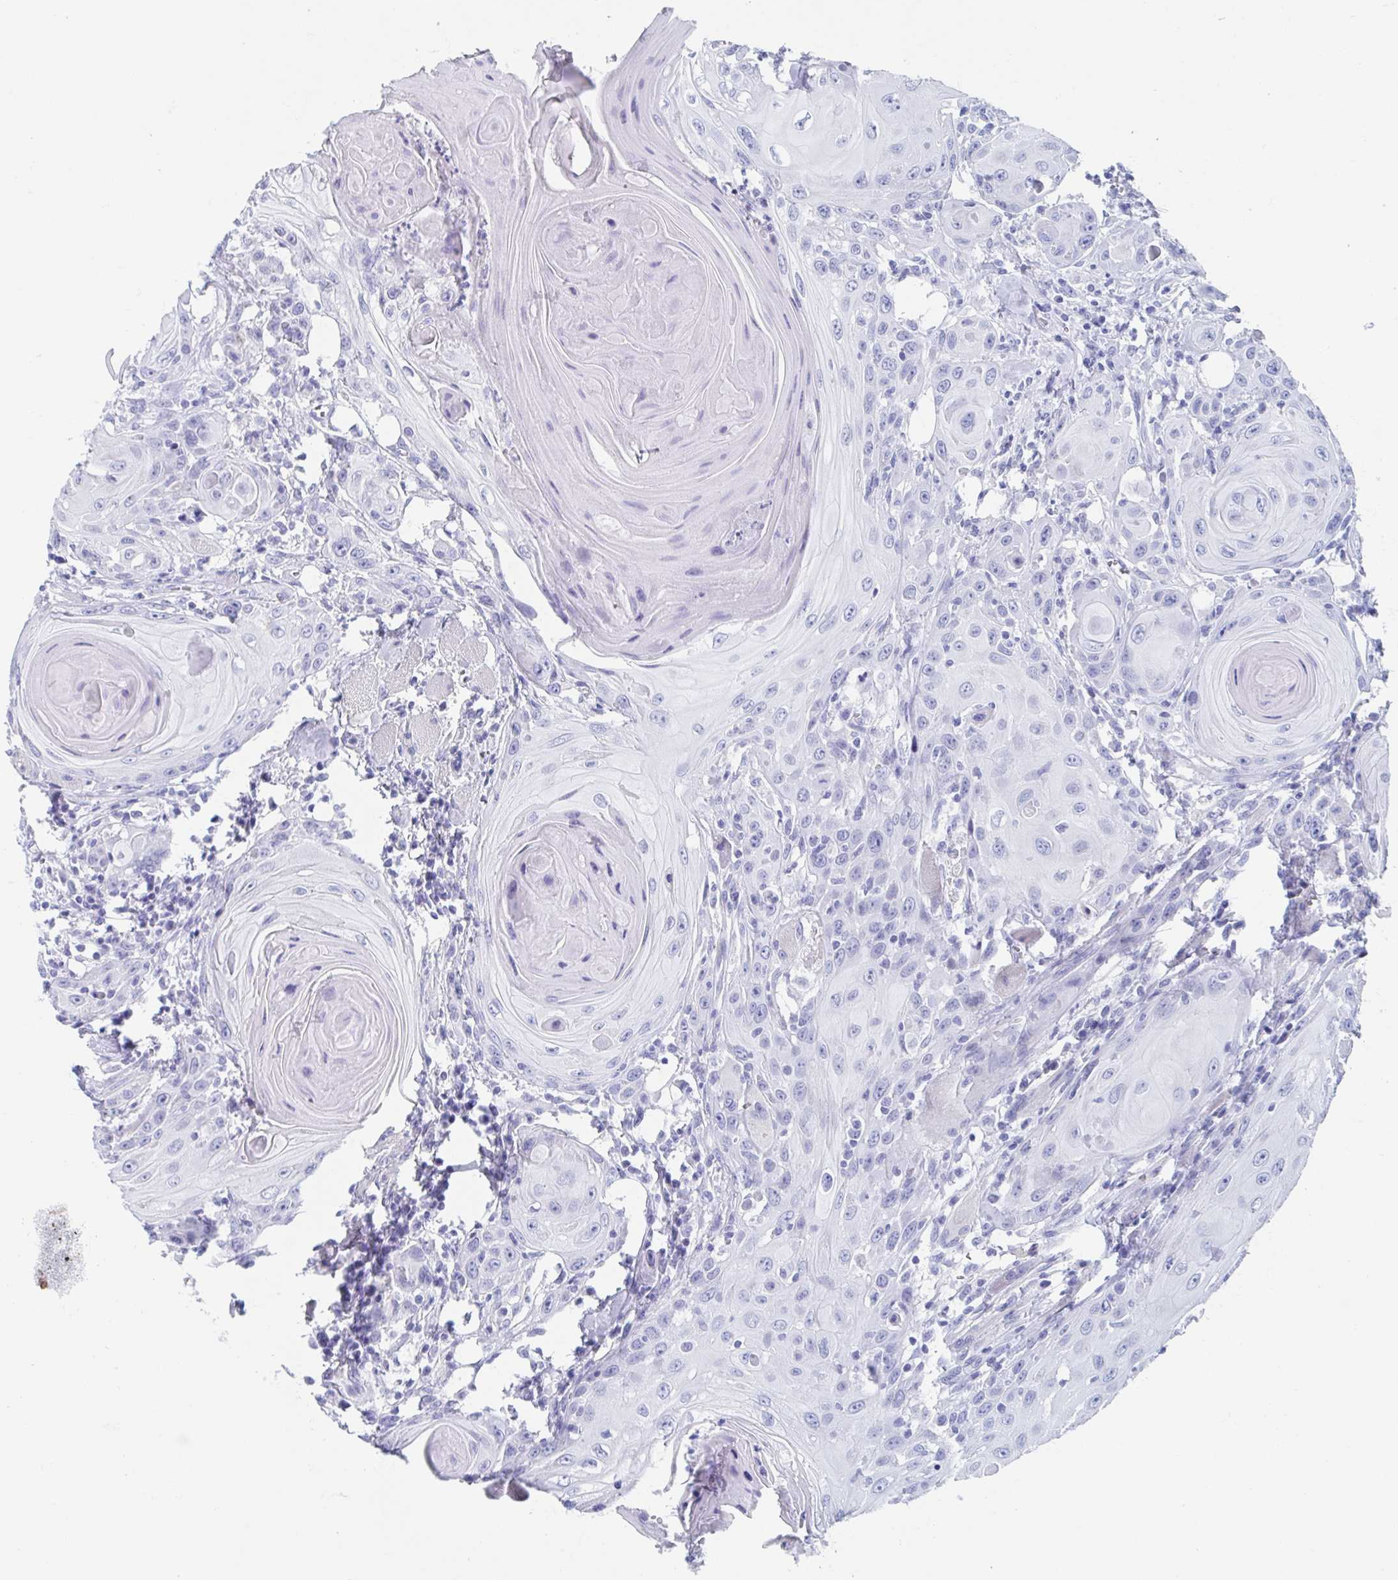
{"staining": {"intensity": "negative", "quantity": "none", "location": "none"}, "tissue": "head and neck cancer", "cell_type": "Tumor cells", "image_type": "cancer", "snomed": [{"axis": "morphology", "description": "Squamous cell carcinoma, NOS"}, {"axis": "topography", "description": "Head-Neck"}], "caption": "This is an IHC micrograph of human head and neck cancer (squamous cell carcinoma). There is no staining in tumor cells.", "gene": "SHCBP1L", "patient": {"sex": "female", "age": 80}}